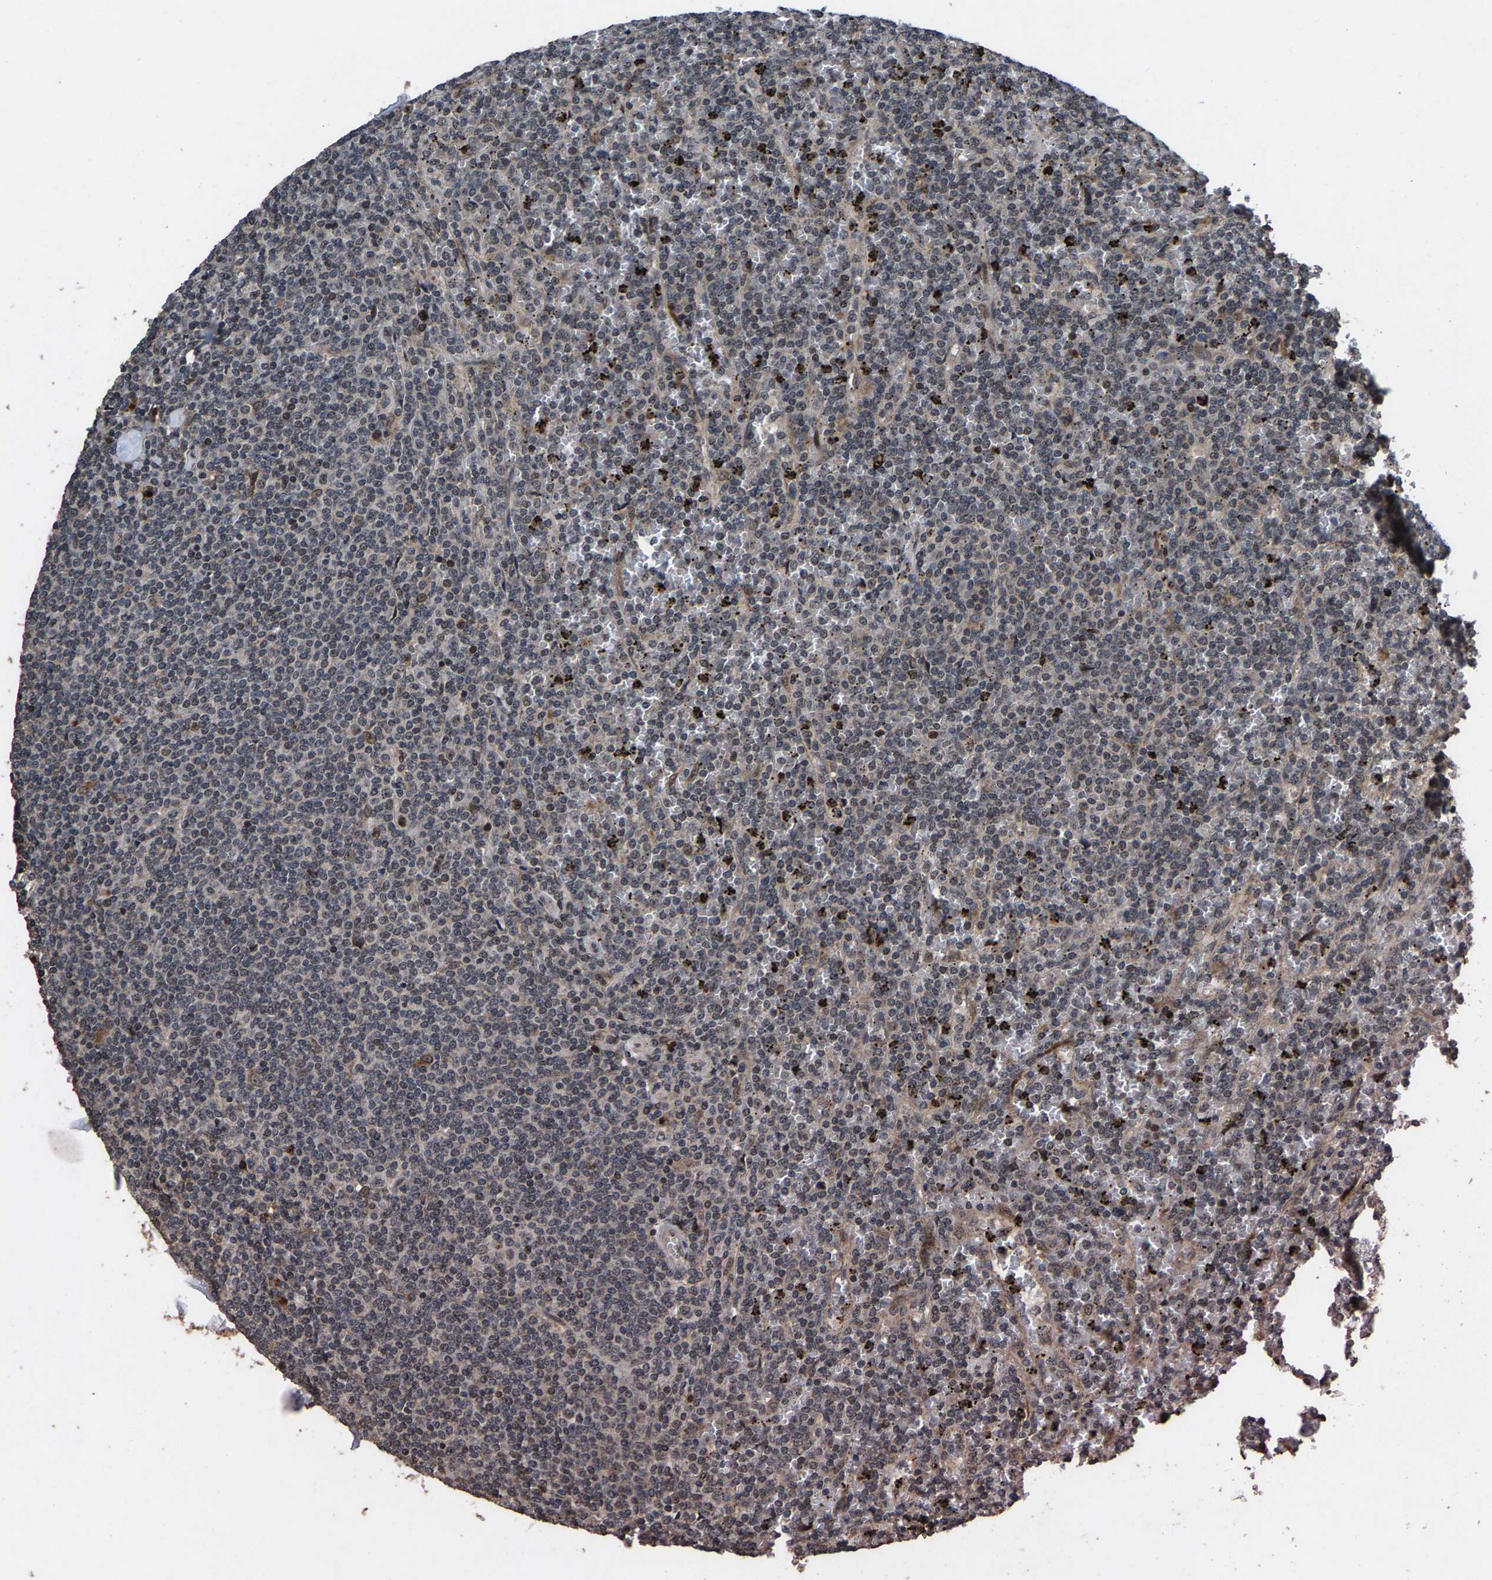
{"staining": {"intensity": "weak", "quantity": "<25%", "location": "nuclear"}, "tissue": "lymphoma", "cell_type": "Tumor cells", "image_type": "cancer", "snomed": [{"axis": "morphology", "description": "Malignant lymphoma, non-Hodgkin's type, Low grade"}, {"axis": "topography", "description": "Spleen"}], "caption": "Micrograph shows no protein positivity in tumor cells of lymphoma tissue. (DAB immunohistochemistry (IHC) with hematoxylin counter stain).", "gene": "HAUS6", "patient": {"sex": "female", "age": 19}}